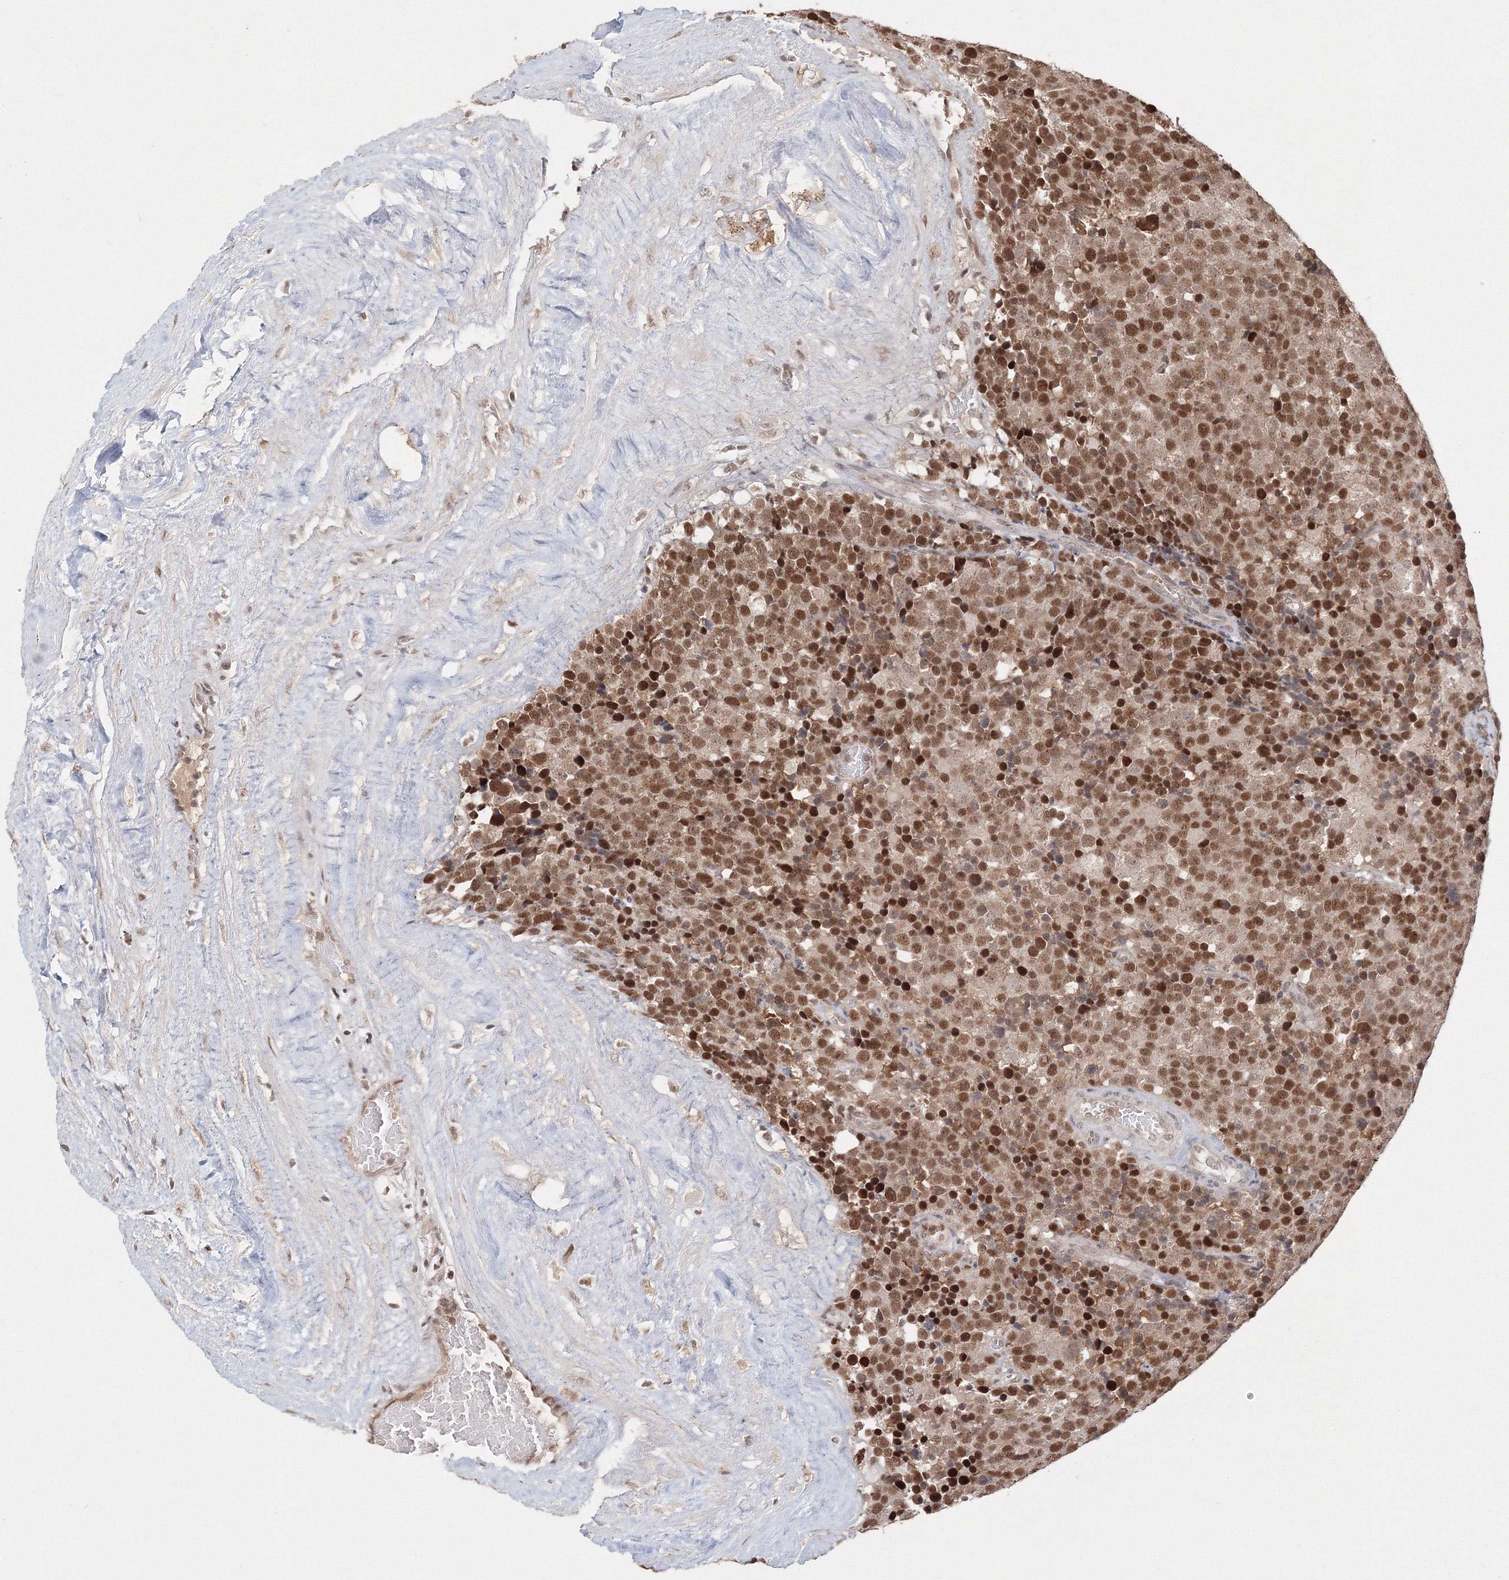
{"staining": {"intensity": "moderate", "quantity": ">75%", "location": "nuclear"}, "tissue": "testis cancer", "cell_type": "Tumor cells", "image_type": "cancer", "snomed": [{"axis": "morphology", "description": "Seminoma, NOS"}, {"axis": "topography", "description": "Testis"}], "caption": "About >75% of tumor cells in seminoma (testis) demonstrate moderate nuclear protein expression as visualized by brown immunohistochemical staining.", "gene": "IWS1", "patient": {"sex": "male", "age": 71}}